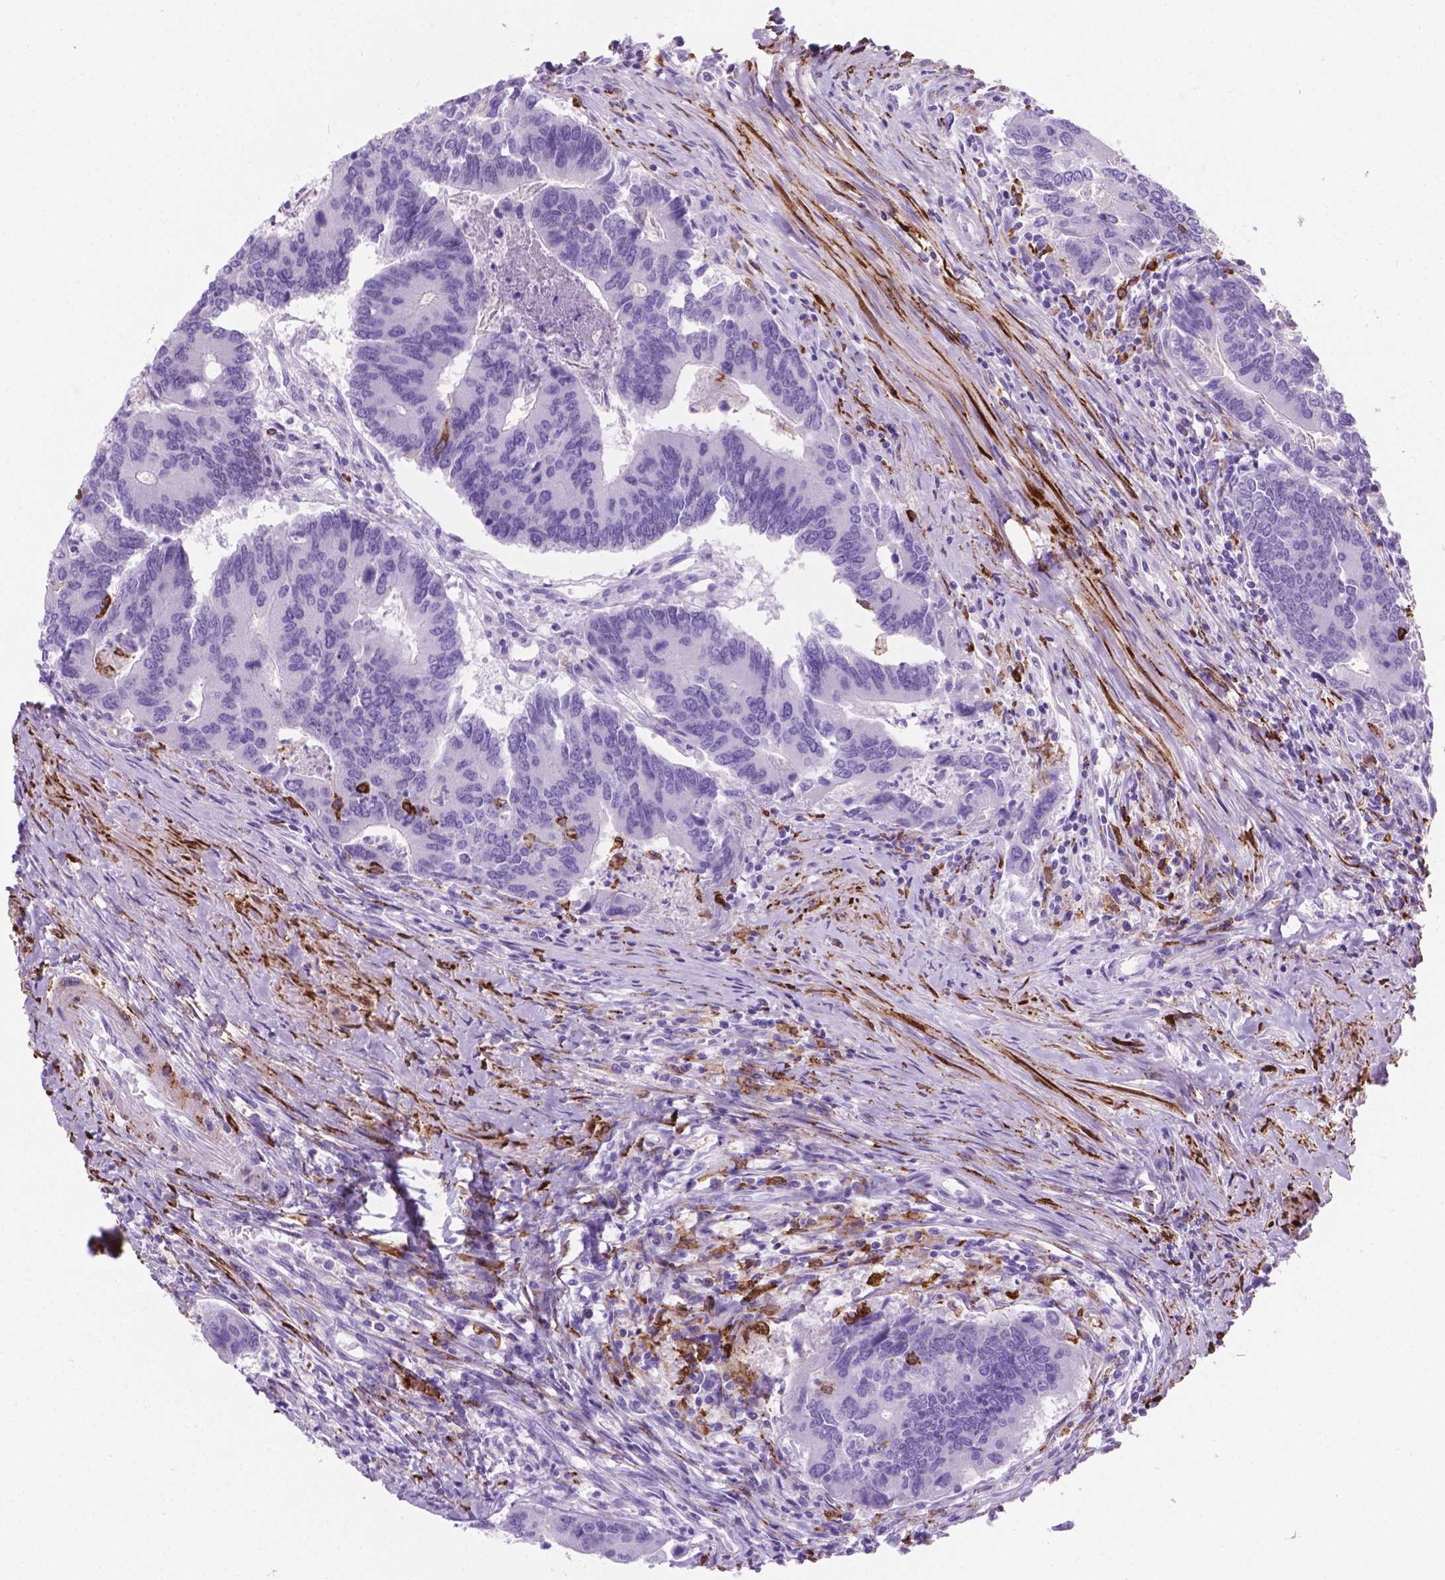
{"staining": {"intensity": "negative", "quantity": "none", "location": "none"}, "tissue": "colorectal cancer", "cell_type": "Tumor cells", "image_type": "cancer", "snomed": [{"axis": "morphology", "description": "Adenocarcinoma, NOS"}, {"axis": "topography", "description": "Colon"}], "caption": "A high-resolution image shows immunohistochemistry staining of adenocarcinoma (colorectal), which exhibits no significant staining in tumor cells.", "gene": "MACF1", "patient": {"sex": "female", "age": 67}}